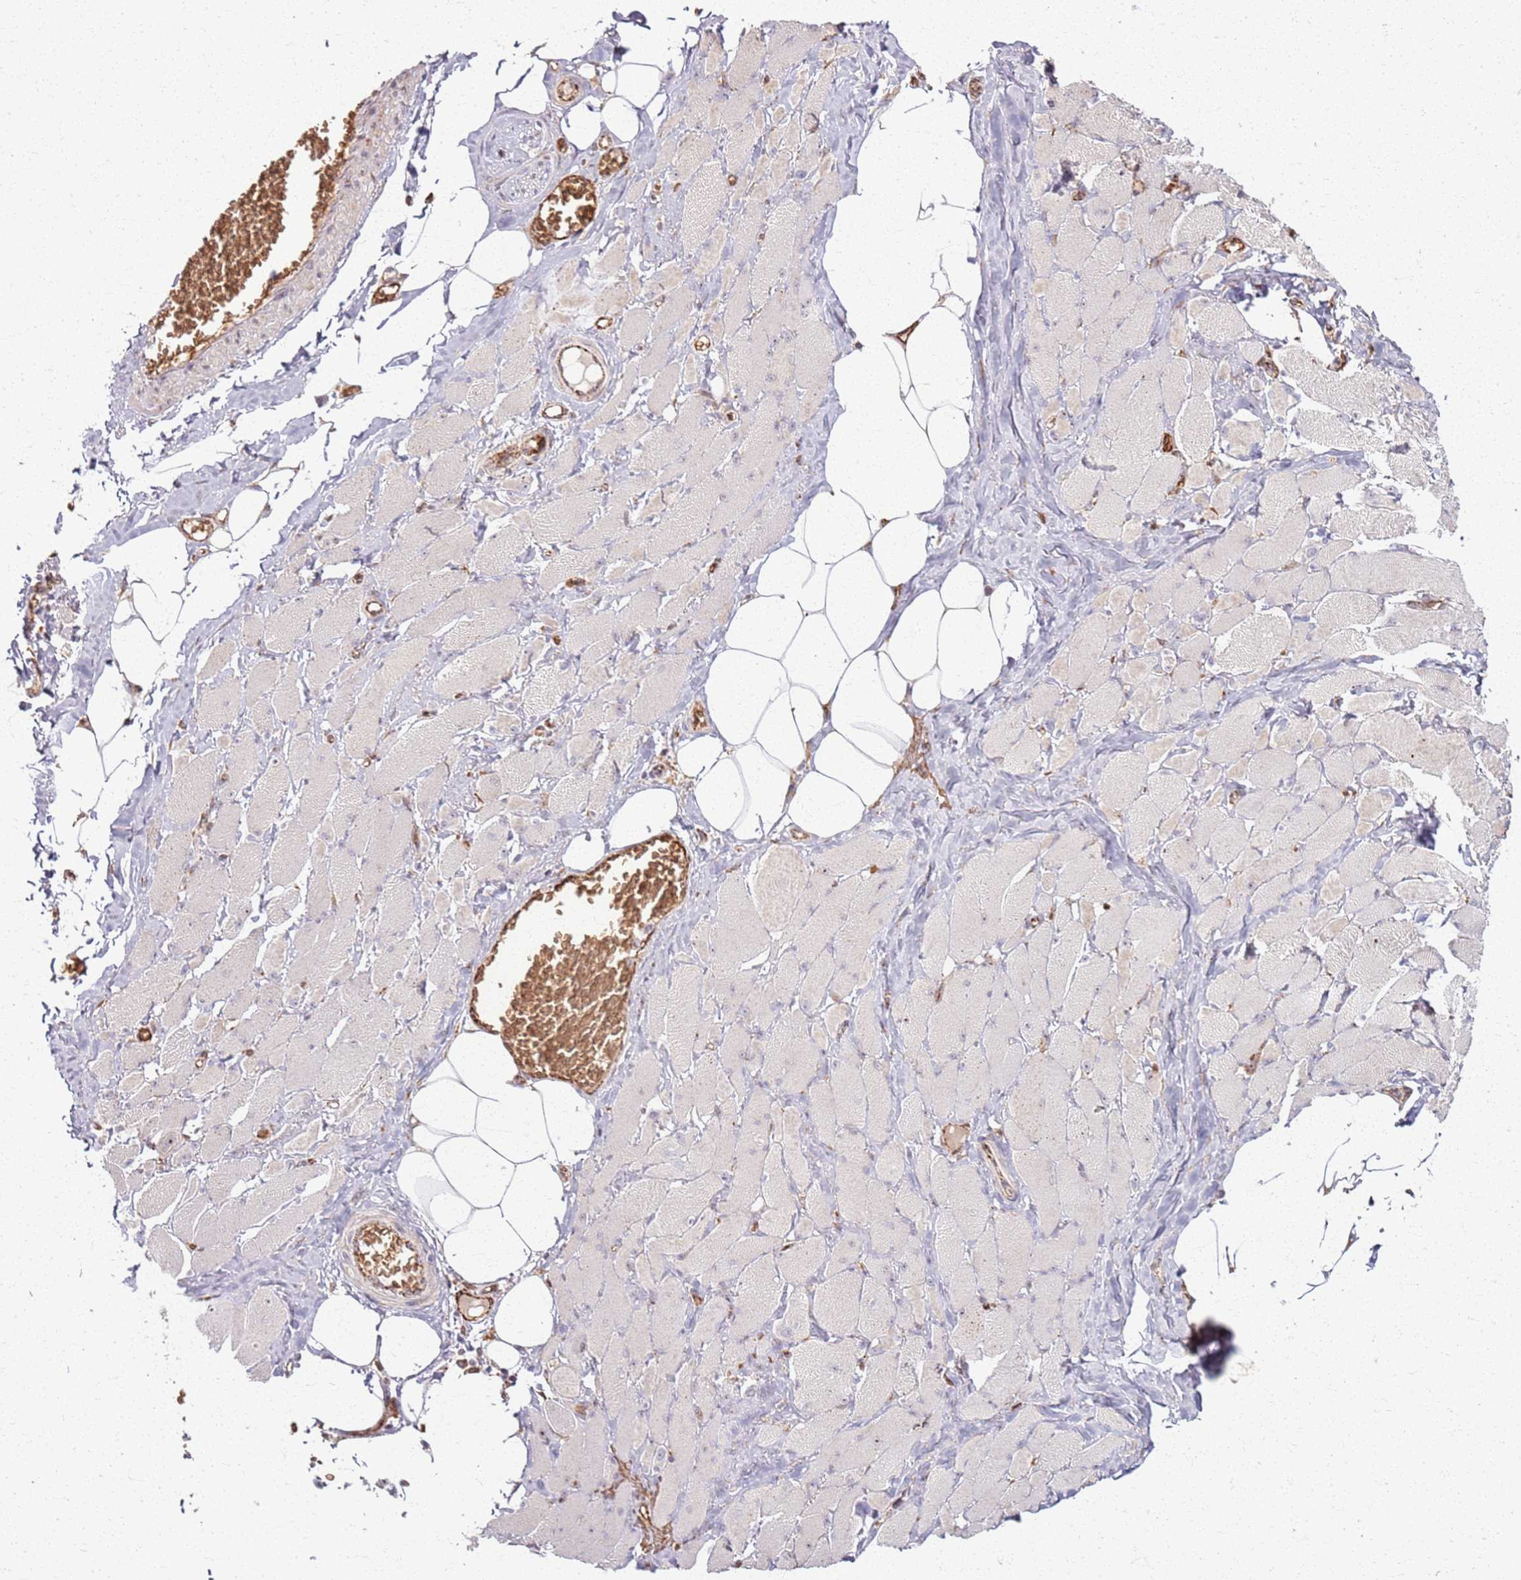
{"staining": {"intensity": "moderate", "quantity": "25%-75%", "location": "nuclear"}, "tissue": "skeletal muscle", "cell_type": "Myocytes", "image_type": "normal", "snomed": [{"axis": "morphology", "description": "Normal tissue, NOS"}, {"axis": "morphology", "description": "Basal cell carcinoma"}, {"axis": "topography", "description": "Skeletal muscle"}], "caption": "An IHC histopathology image of benign tissue is shown. Protein staining in brown labels moderate nuclear positivity in skeletal muscle within myocytes. The staining was performed using DAB (3,3'-diaminobenzidine), with brown indicating positive protein expression. Nuclei are stained blue with hematoxylin.", "gene": "KRI1", "patient": {"sex": "female", "age": 64}}